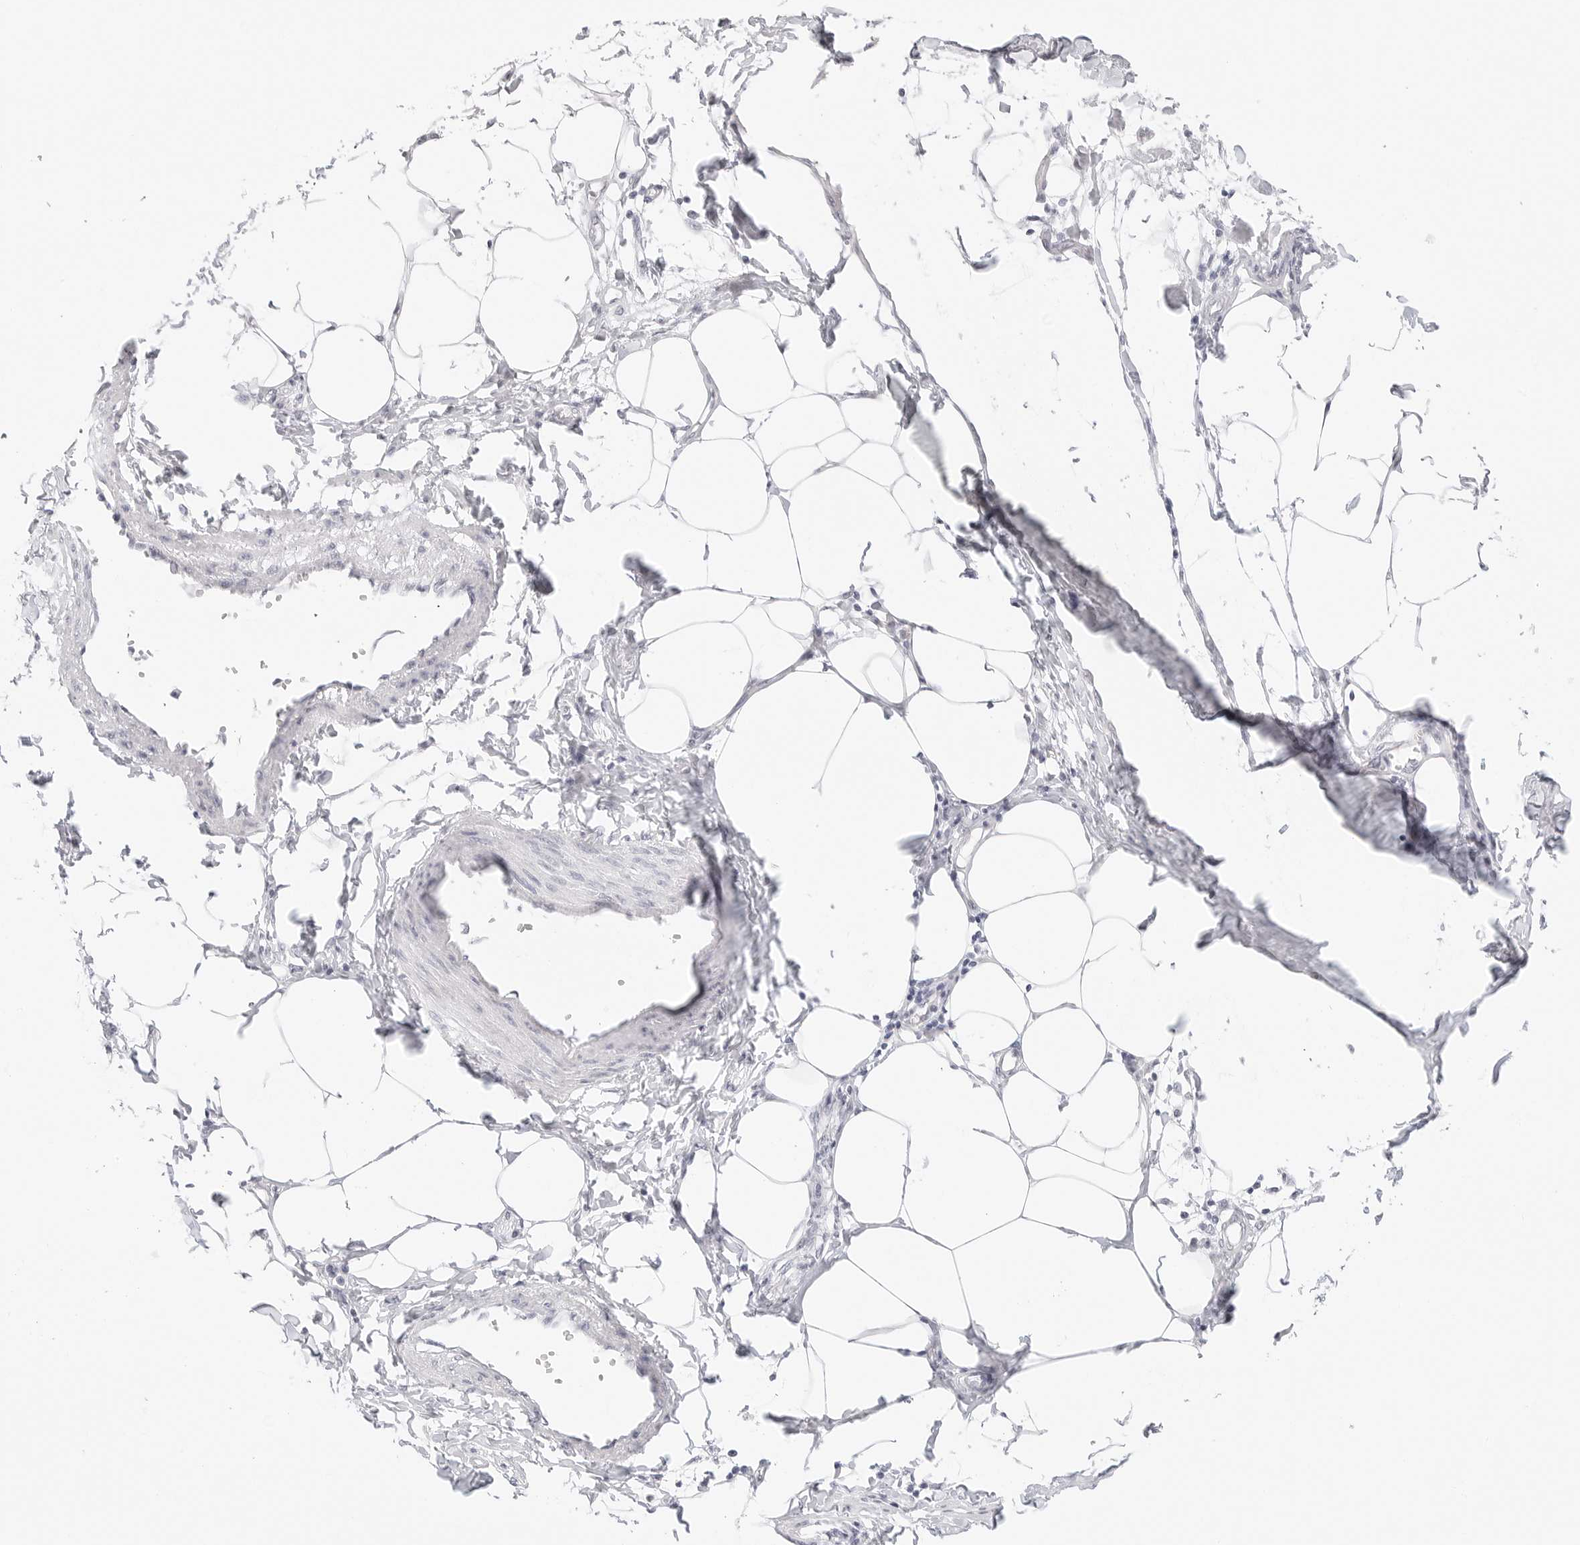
{"staining": {"intensity": "negative", "quantity": "none", "location": "none"}, "tissue": "smooth muscle", "cell_type": "Smooth muscle cells", "image_type": "normal", "snomed": [{"axis": "morphology", "description": "Normal tissue, NOS"}, {"axis": "morphology", "description": "Adenocarcinoma, NOS"}, {"axis": "topography", "description": "Smooth muscle"}, {"axis": "topography", "description": "Colon"}], "caption": "High magnification brightfield microscopy of benign smooth muscle stained with DAB (brown) and counterstained with hematoxylin (blue): smooth muscle cells show no significant expression.", "gene": "HMGCS2", "patient": {"sex": "male", "age": 14}}